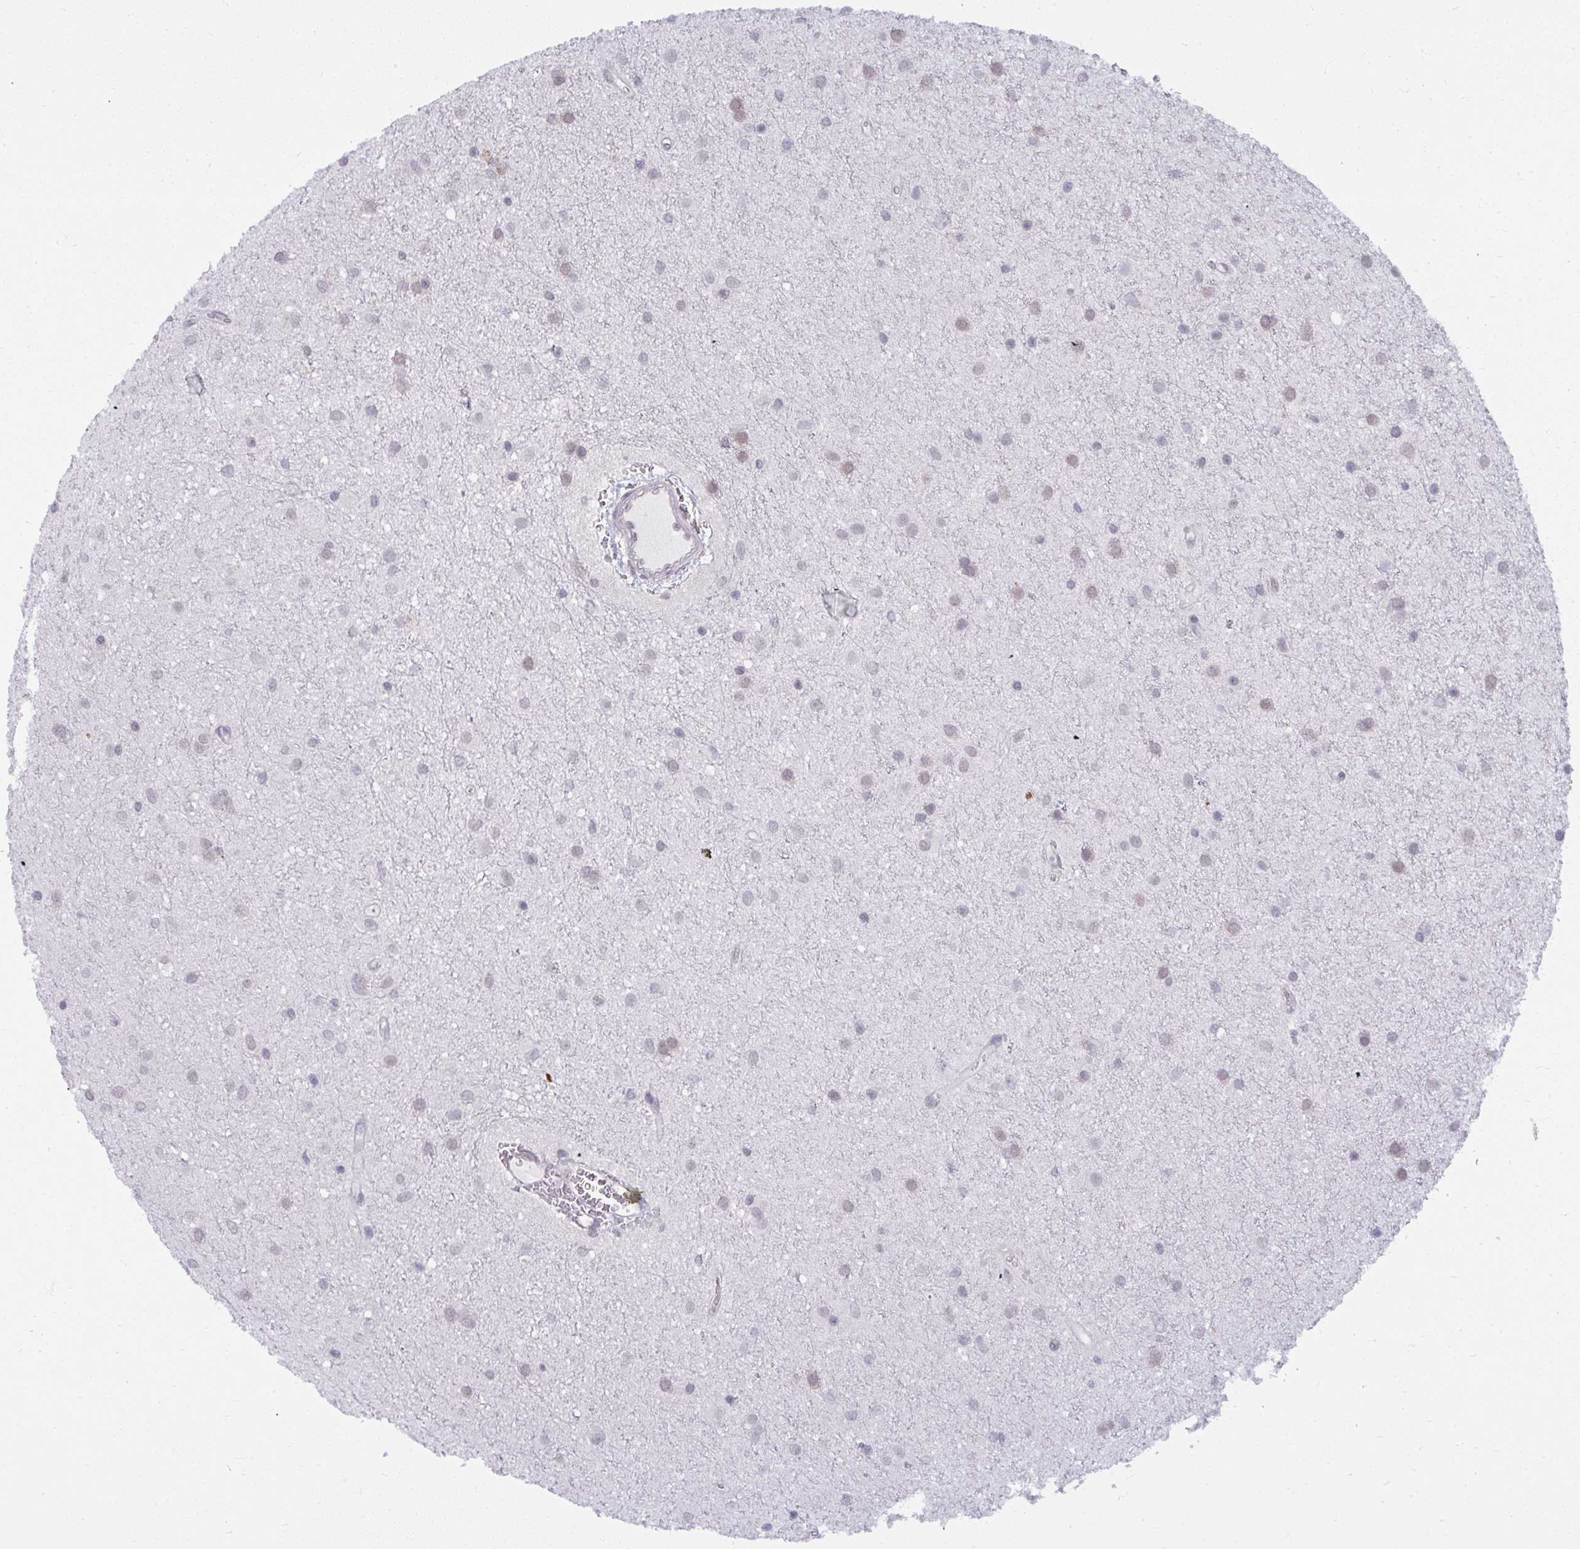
{"staining": {"intensity": "negative", "quantity": "none", "location": "none"}, "tissue": "glioma", "cell_type": "Tumor cells", "image_type": "cancer", "snomed": [{"axis": "morphology", "description": "Glioma, malignant, Low grade"}, {"axis": "topography", "description": "Cerebellum"}], "caption": "The photomicrograph reveals no staining of tumor cells in low-grade glioma (malignant).", "gene": "NMNAT1", "patient": {"sex": "female", "age": 5}}